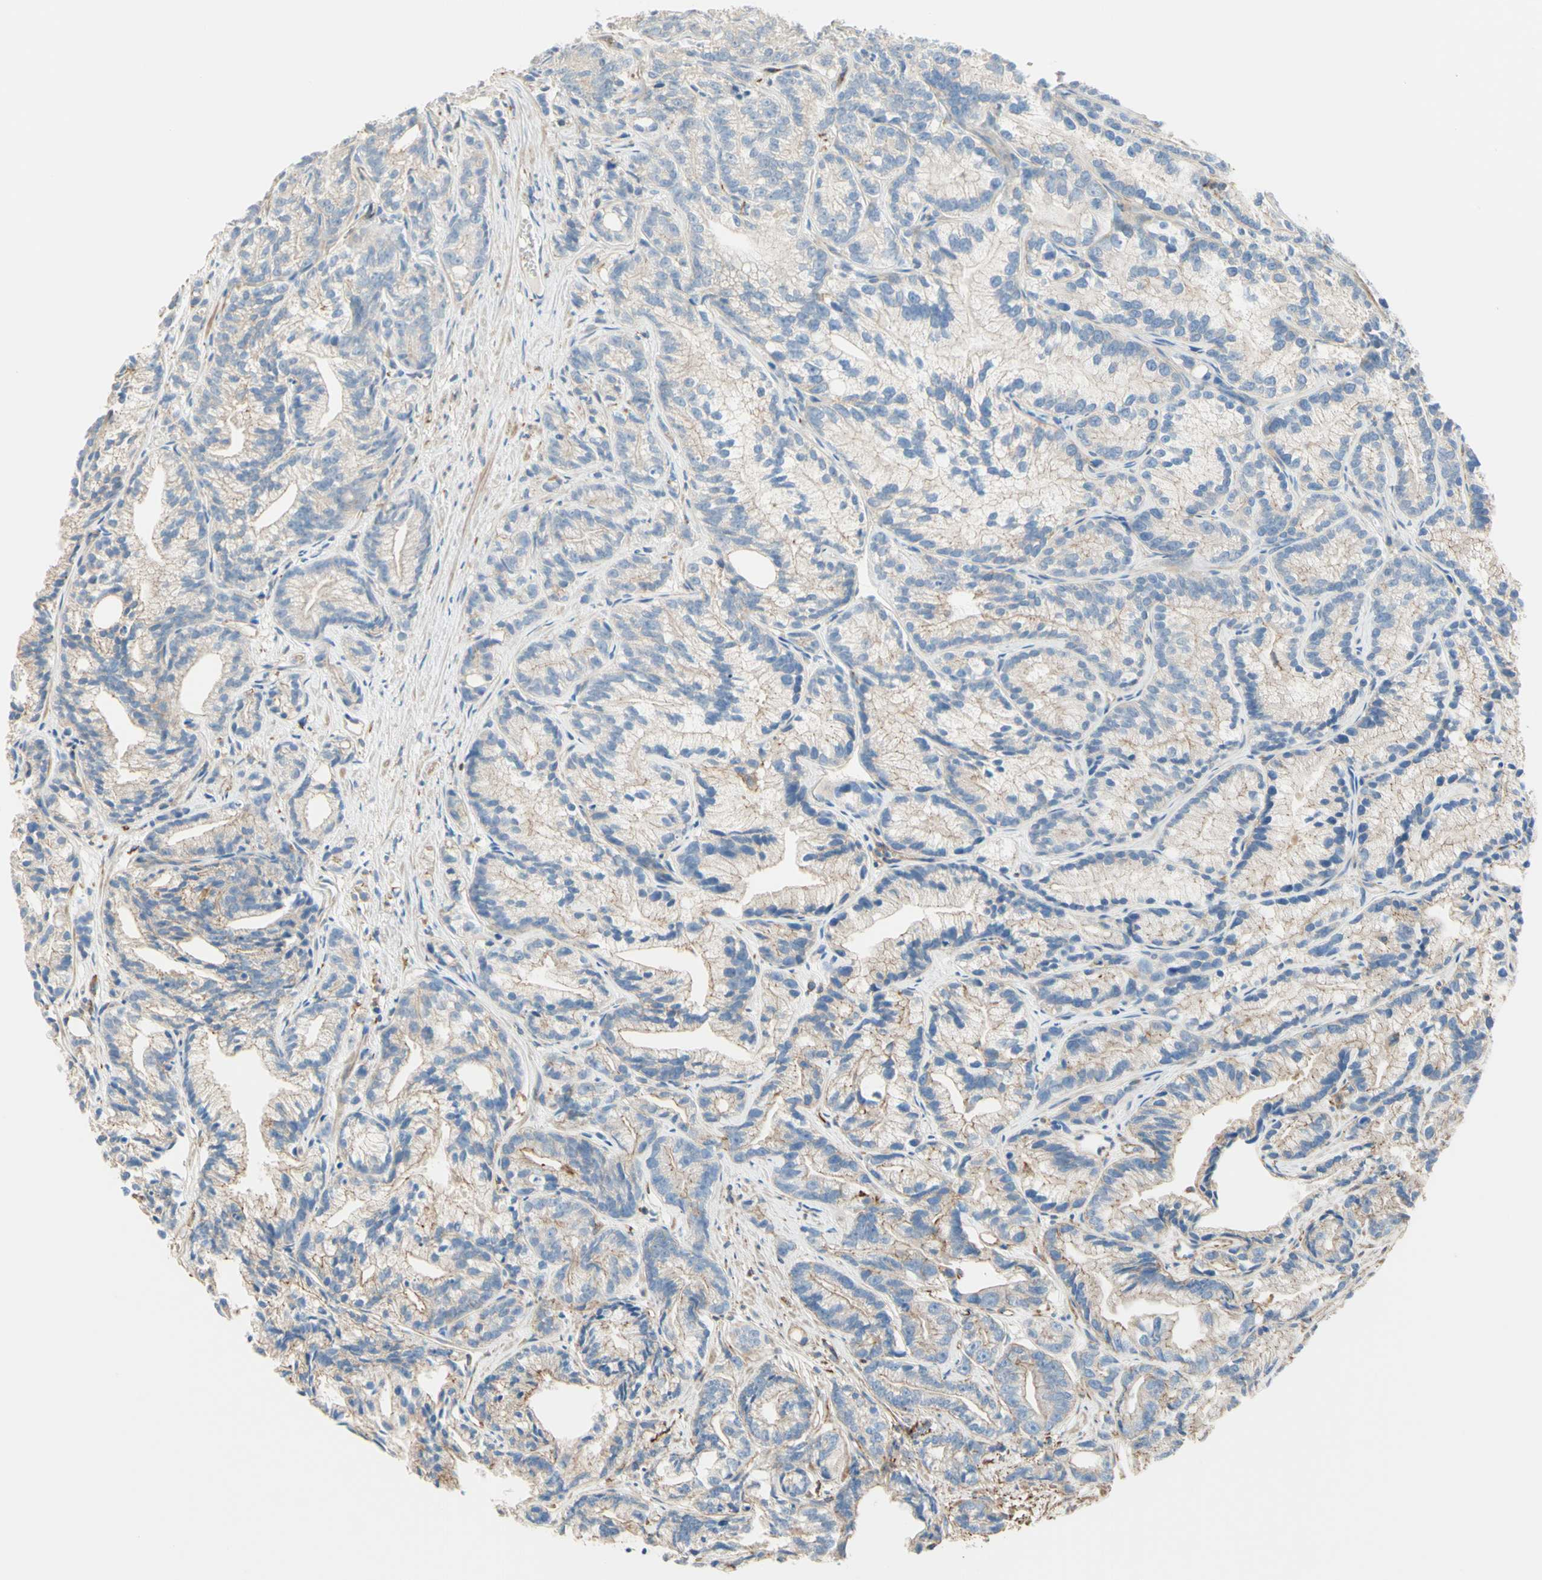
{"staining": {"intensity": "weak", "quantity": "<25%", "location": "cytoplasmic/membranous"}, "tissue": "prostate cancer", "cell_type": "Tumor cells", "image_type": "cancer", "snomed": [{"axis": "morphology", "description": "Adenocarcinoma, Low grade"}, {"axis": "topography", "description": "Prostate"}], "caption": "This photomicrograph is of prostate cancer stained with IHC to label a protein in brown with the nuclei are counter-stained blue. There is no expression in tumor cells.", "gene": "SEMA4C", "patient": {"sex": "male", "age": 89}}